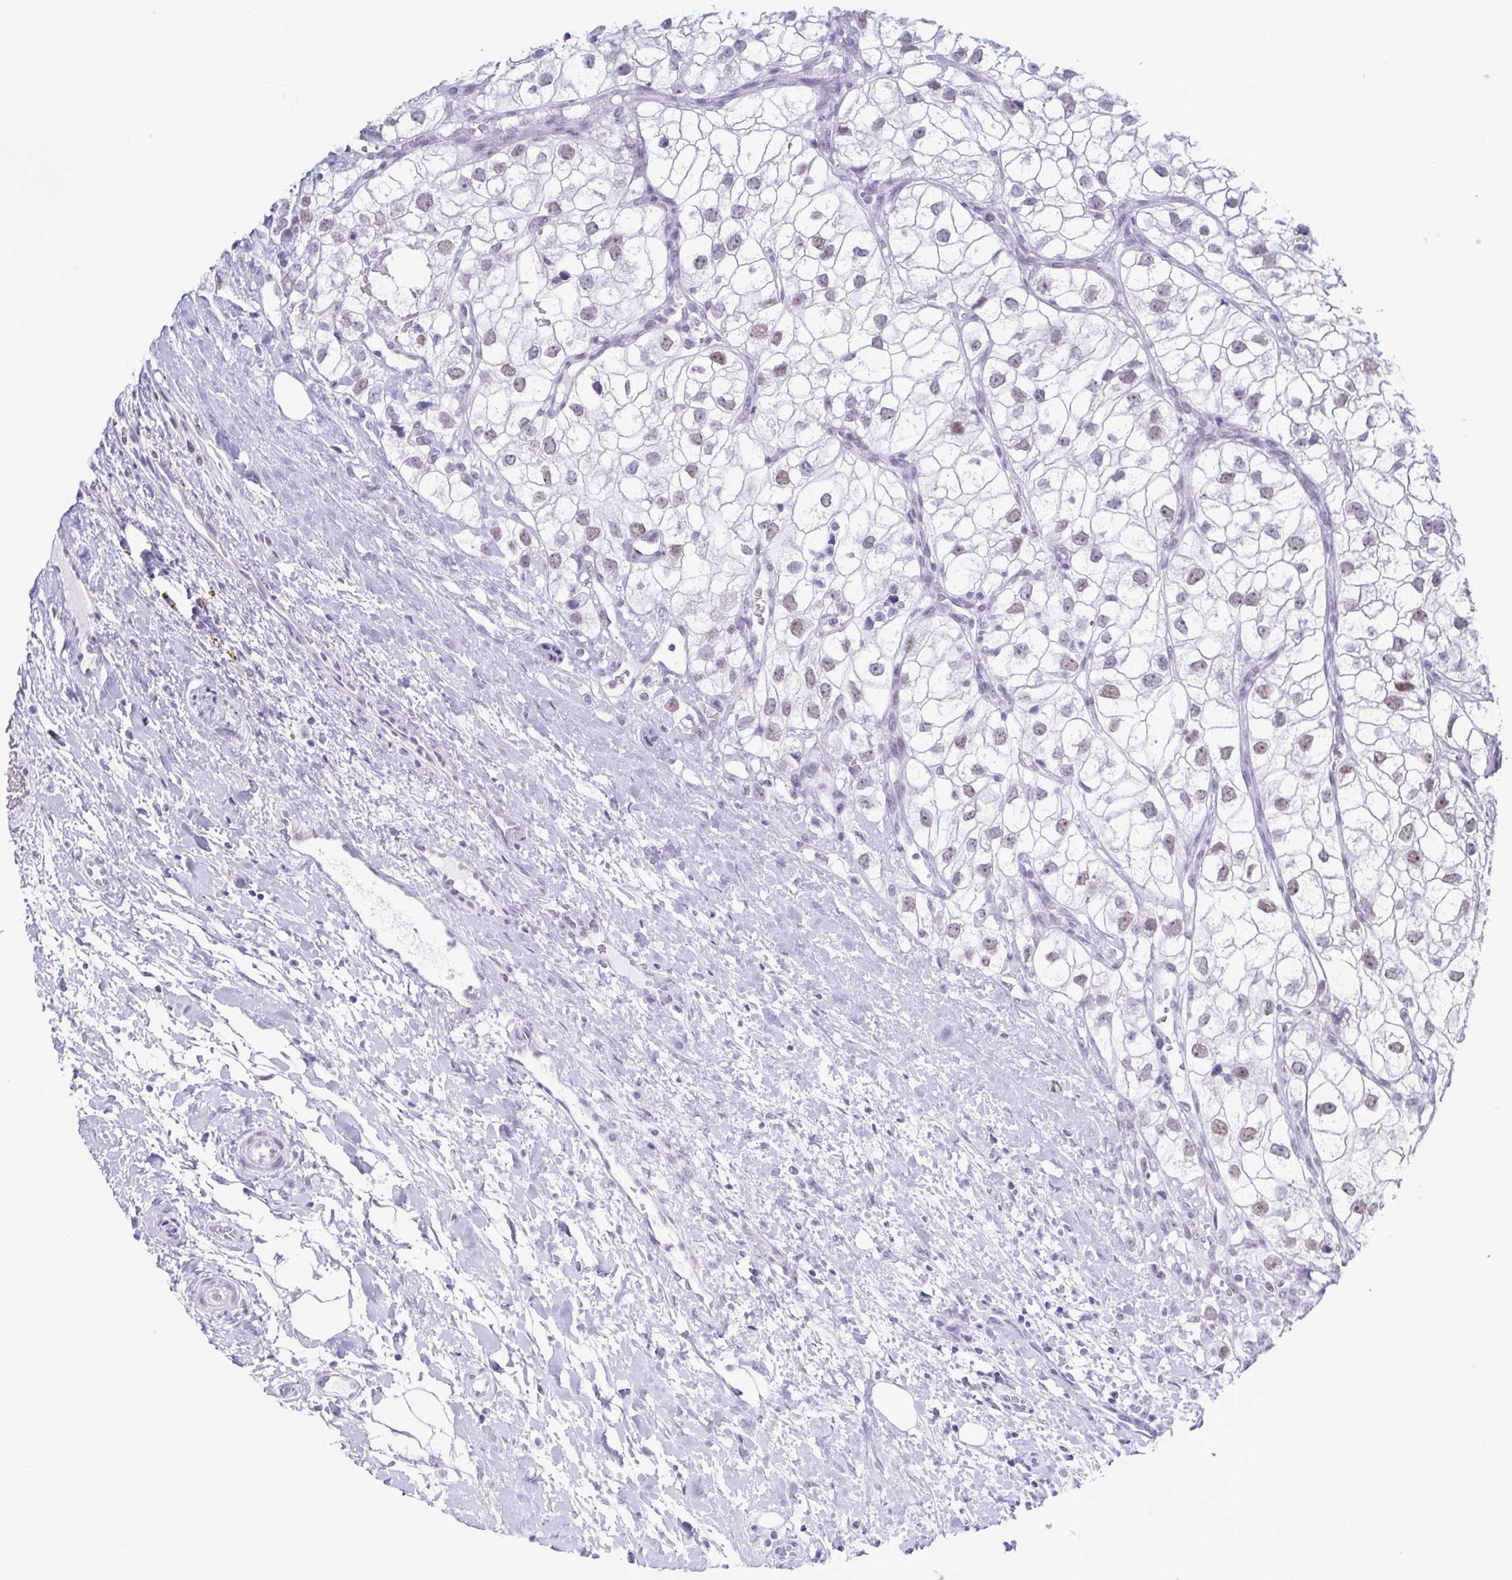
{"staining": {"intensity": "weak", "quantity": "25%-75%", "location": "nuclear"}, "tissue": "renal cancer", "cell_type": "Tumor cells", "image_type": "cancer", "snomed": [{"axis": "morphology", "description": "Adenocarcinoma, NOS"}, {"axis": "topography", "description": "Kidney"}], "caption": "Immunohistochemistry (IHC) micrograph of renal adenocarcinoma stained for a protein (brown), which reveals low levels of weak nuclear positivity in approximately 25%-75% of tumor cells.", "gene": "SUGP2", "patient": {"sex": "male", "age": 59}}